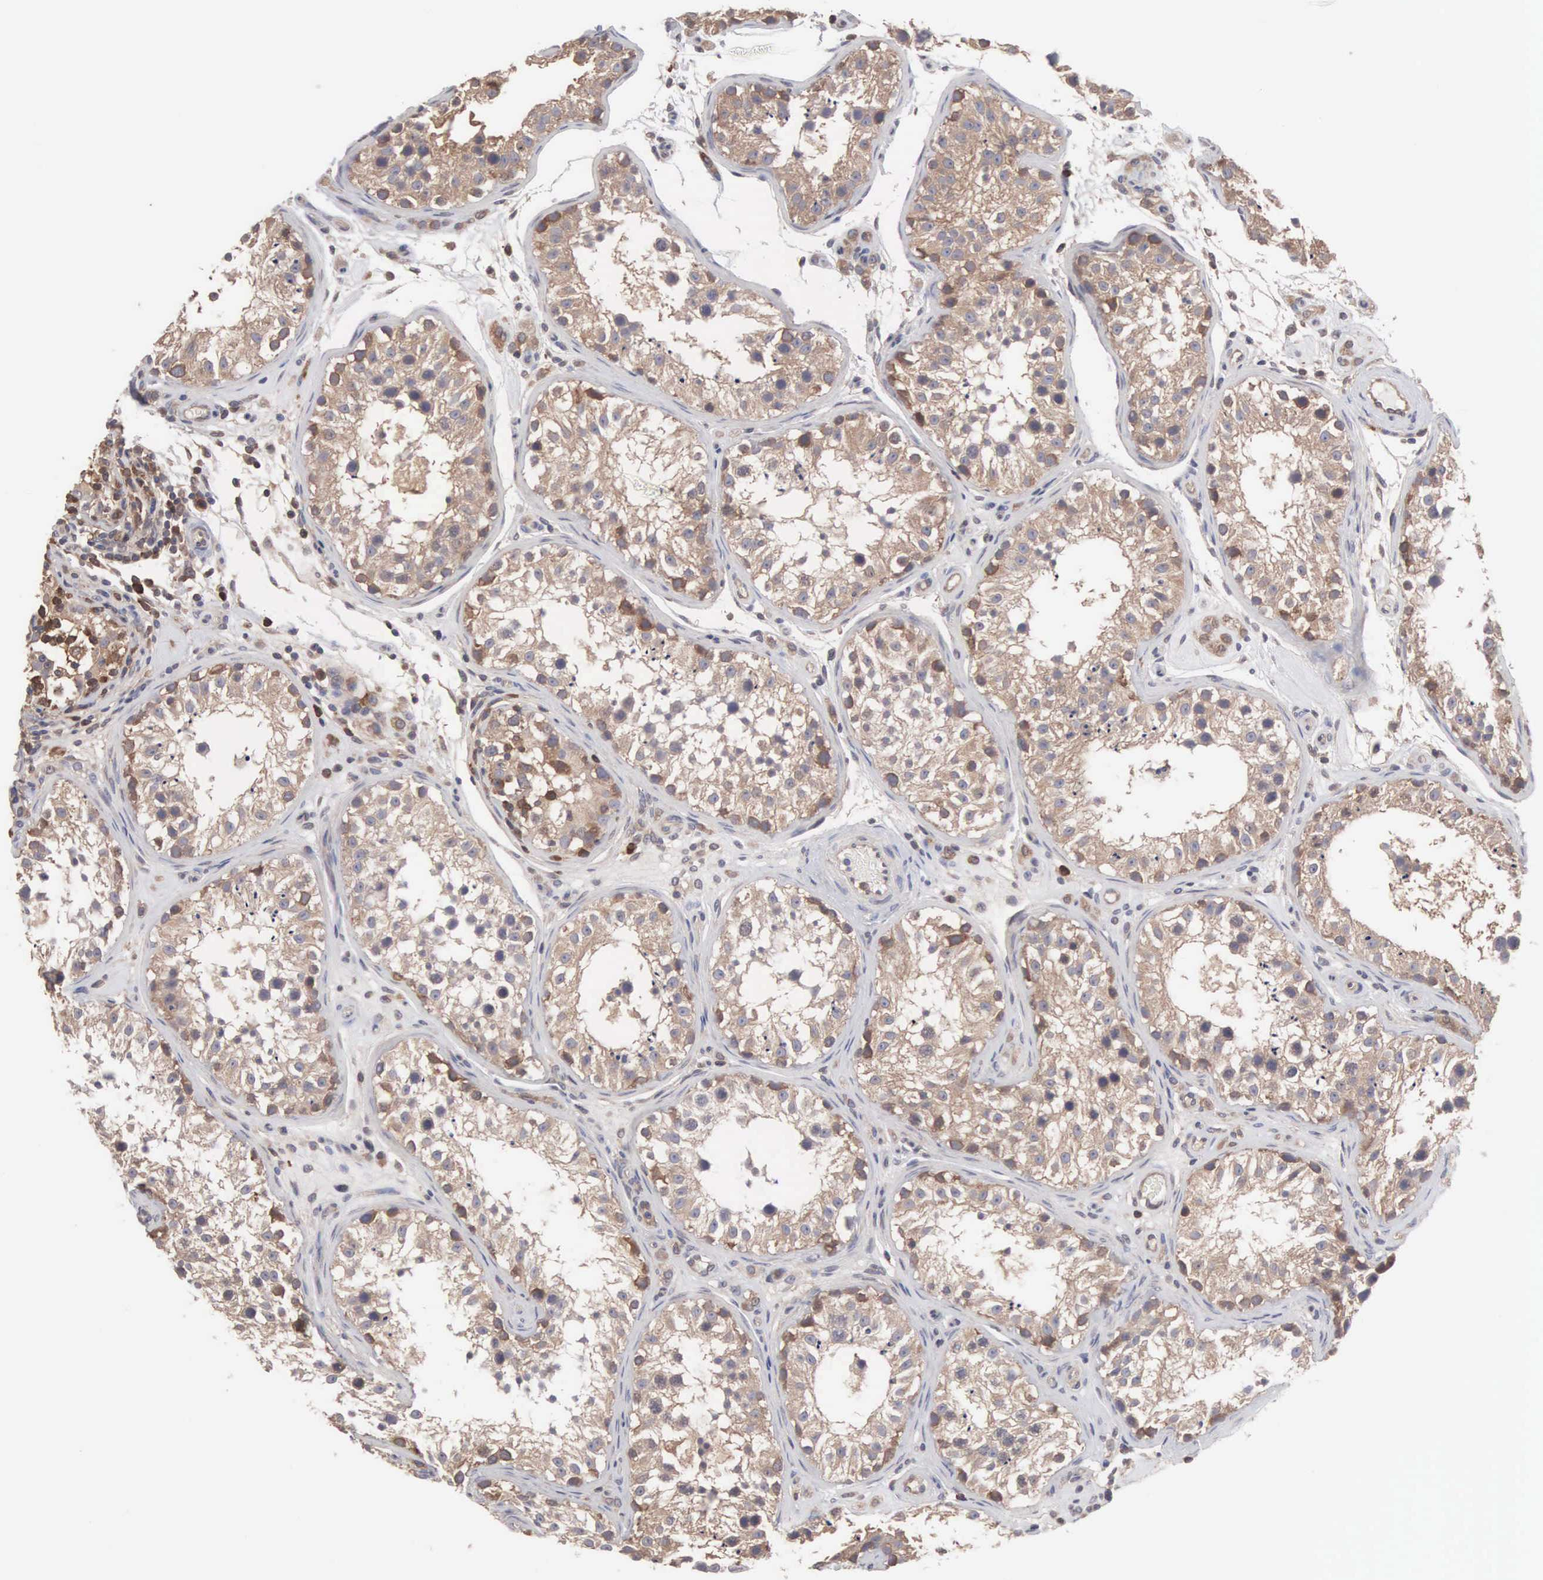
{"staining": {"intensity": "moderate", "quantity": "25%-75%", "location": "cytoplasmic/membranous"}, "tissue": "testis", "cell_type": "Cells in seminiferous ducts", "image_type": "normal", "snomed": [{"axis": "morphology", "description": "Normal tissue, NOS"}, {"axis": "topography", "description": "Testis"}], "caption": "Testis stained with DAB (3,3'-diaminobenzidine) immunohistochemistry (IHC) demonstrates medium levels of moderate cytoplasmic/membranous staining in about 25%-75% of cells in seminiferous ducts.", "gene": "MTHFD1", "patient": {"sex": "male", "age": 24}}